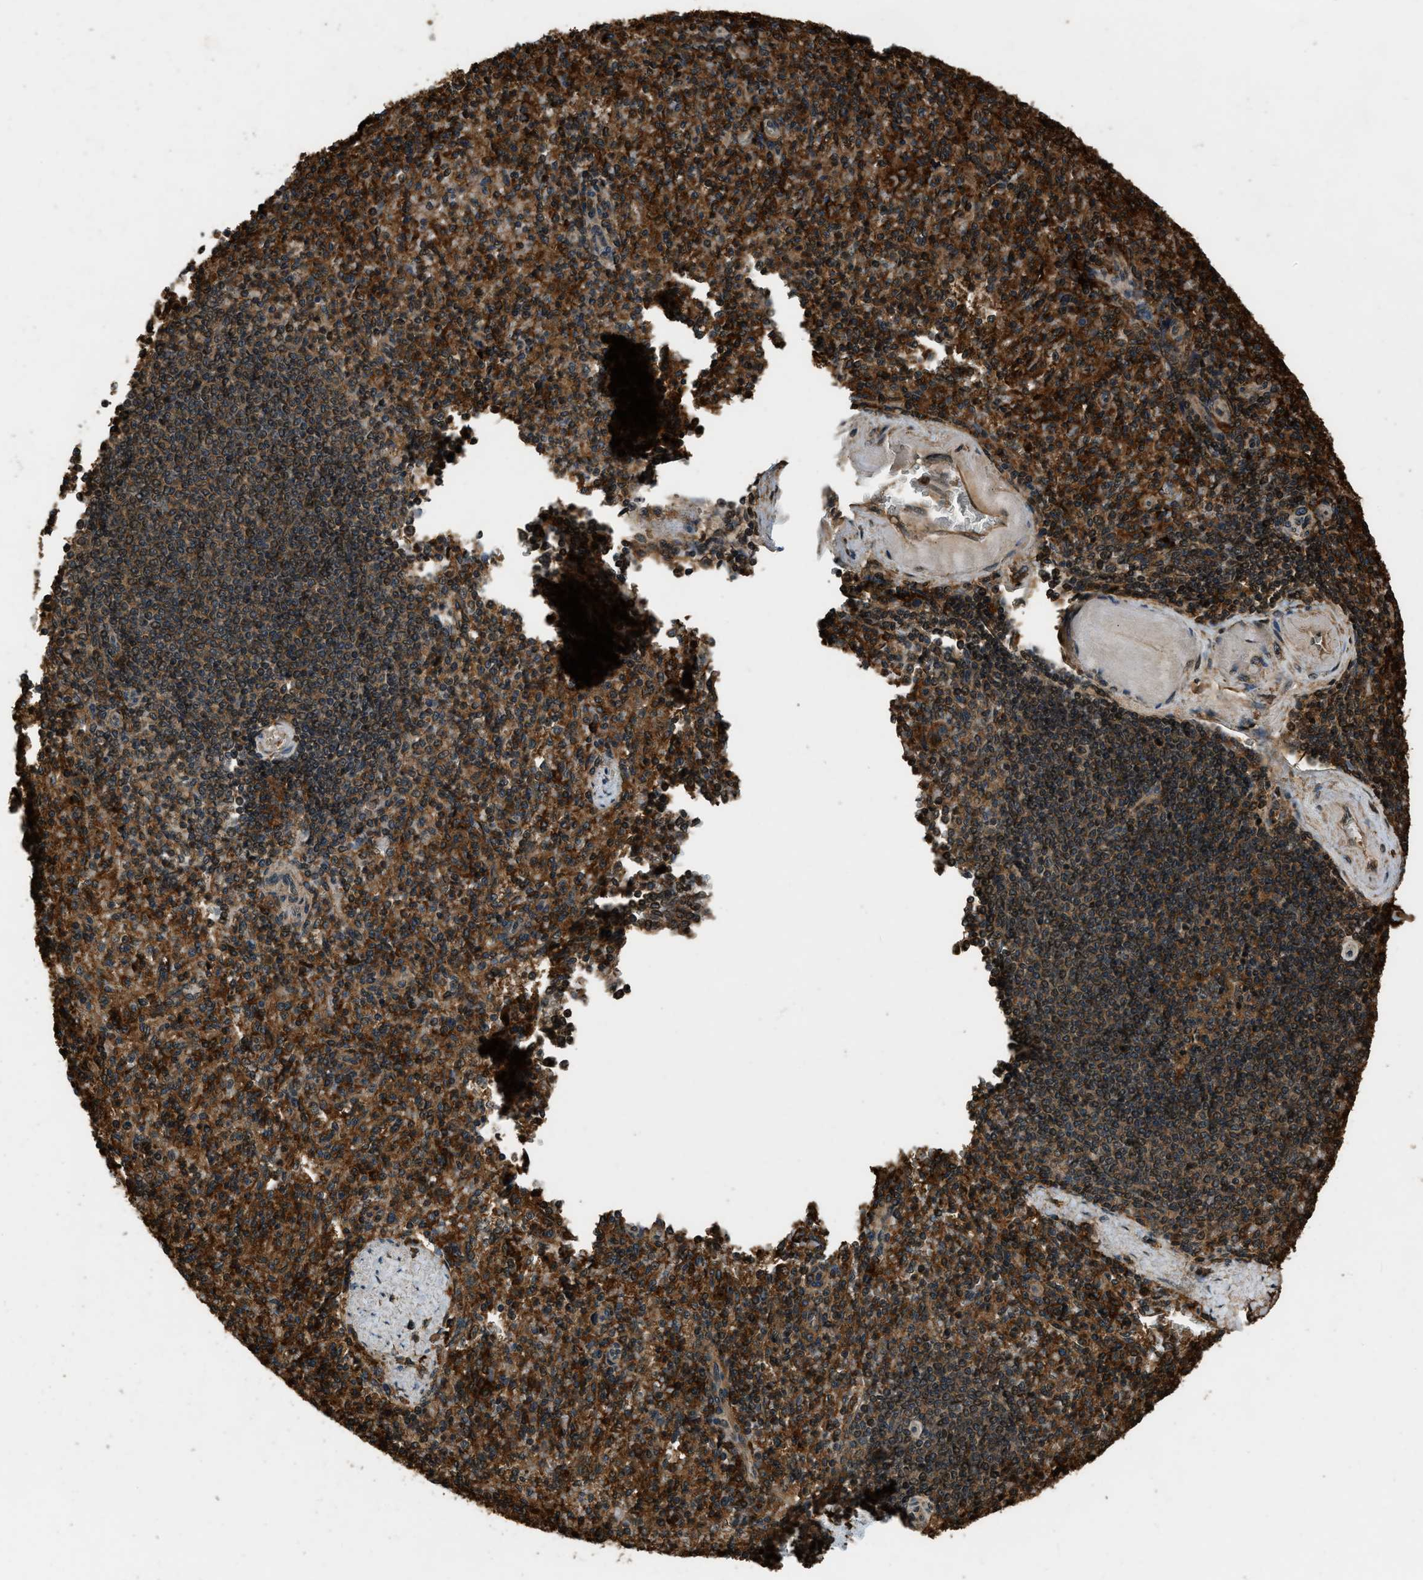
{"staining": {"intensity": "moderate", "quantity": ">75%", "location": "cytoplasmic/membranous"}, "tissue": "spleen", "cell_type": "Cells in red pulp", "image_type": "normal", "snomed": [{"axis": "morphology", "description": "Normal tissue, NOS"}, {"axis": "topography", "description": "Spleen"}], "caption": "Cells in red pulp exhibit moderate cytoplasmic/membranous expression in about >75% of cells in unremarkable spleen. The protein of interest is shown in brown color, while the nuclei are stained blue.", "gene": "RAP2A", "patient": {"sex": "female", "age": 74}}